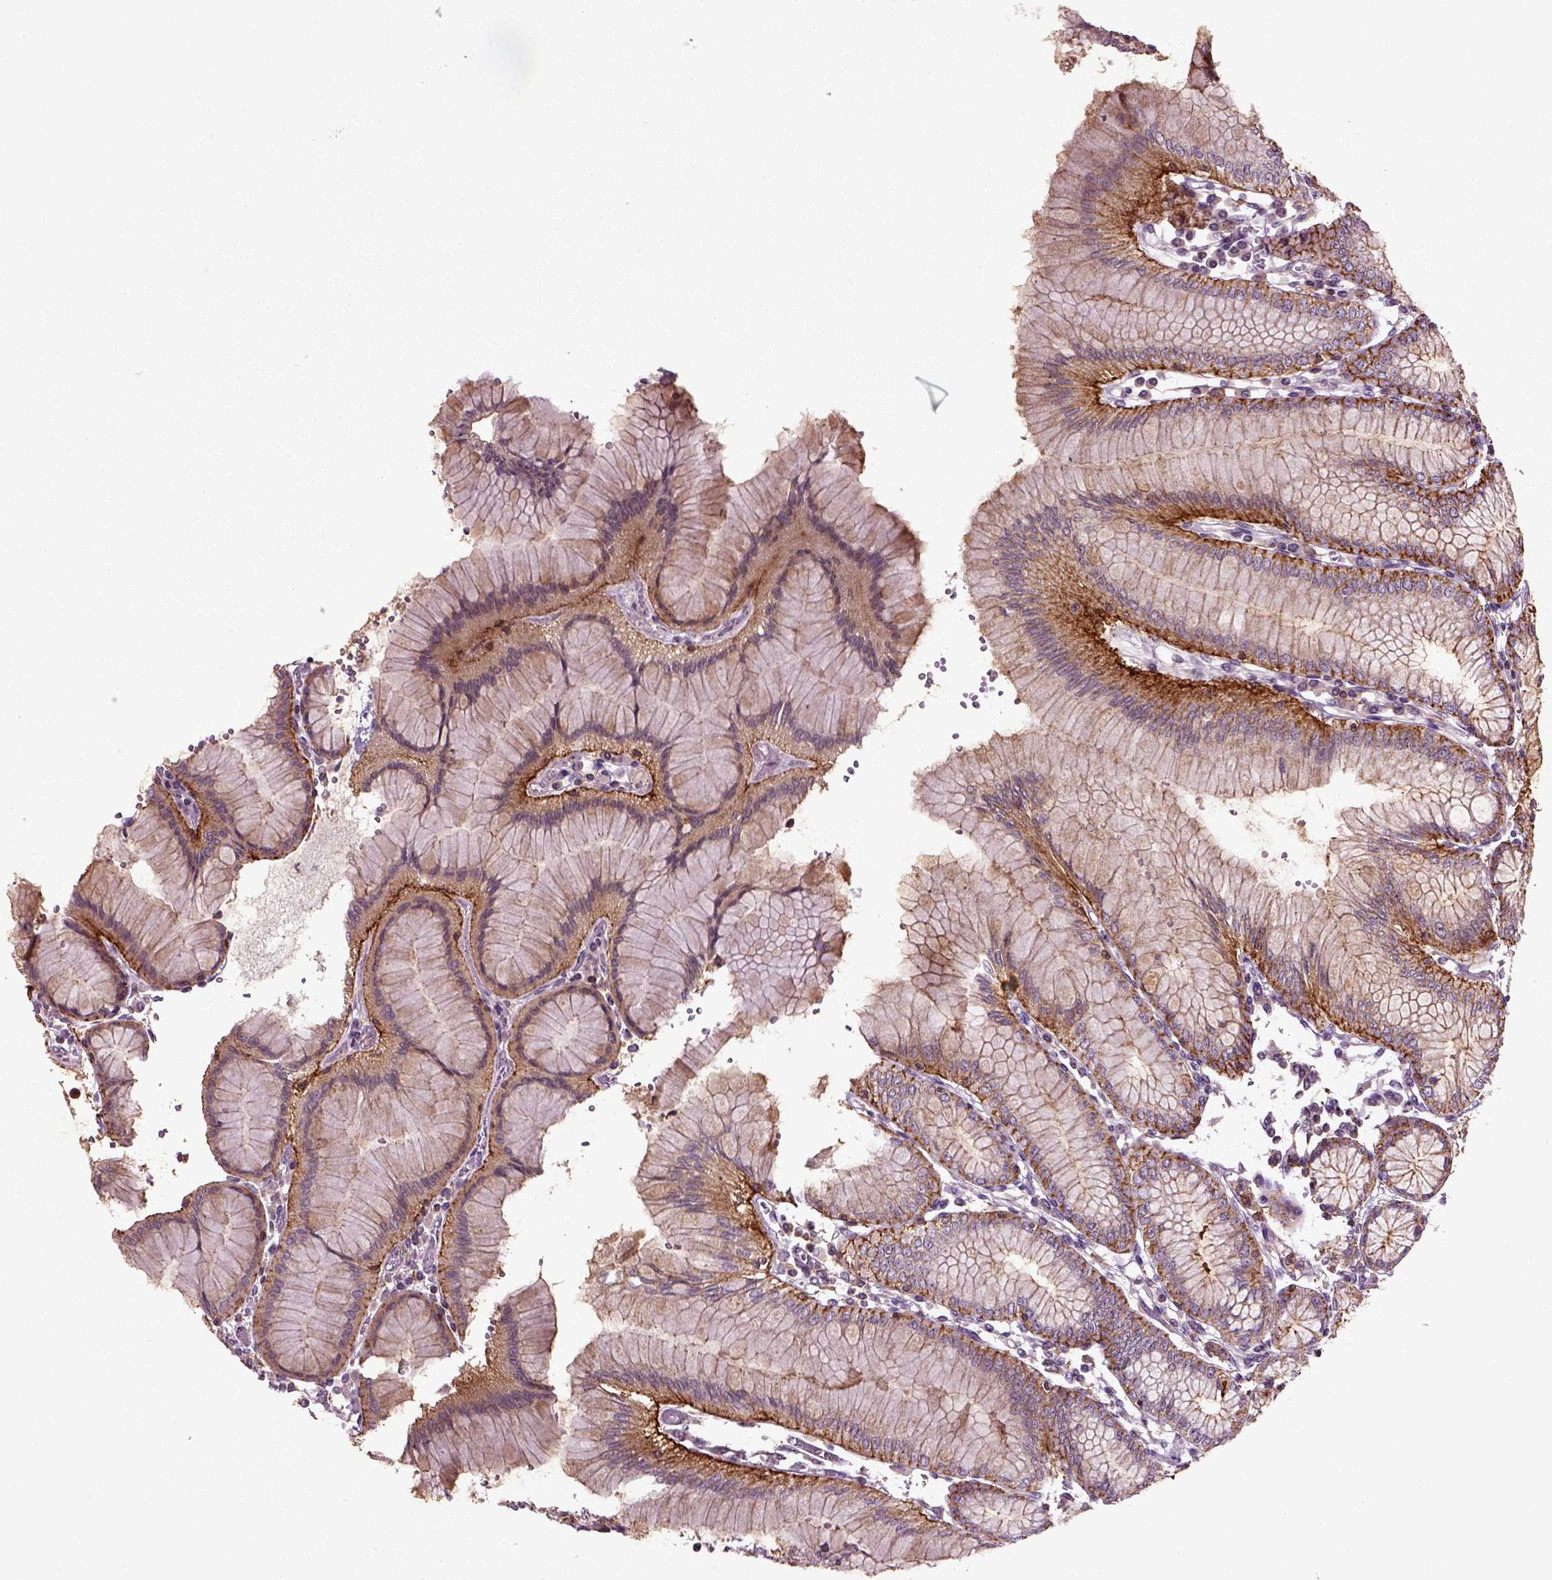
{"staining": {"intensity": "strong", "quantity": "25%-75%", "location": "cytoplasmic/membranous"}, "tissue": "stomach", "cell_type": "Glandular cells", "image_type": "normal", "snomed": [{"axis": "morphology", "description": "Normal tissue, NOS"}, {"axis": "topography", "description": "Skeletal muscle"}, {"axis": "topography", "description": "Stomach"}], "caption": "DAB (3,3'-diaminobenzidine) immunohistochemical staining of normal stomach displays strong cytoplasmic/membranous protein expression in about 25%-75% of glandular cells.", "gene": "RHOF", "patient": {"sex": "female", "age": 57}}